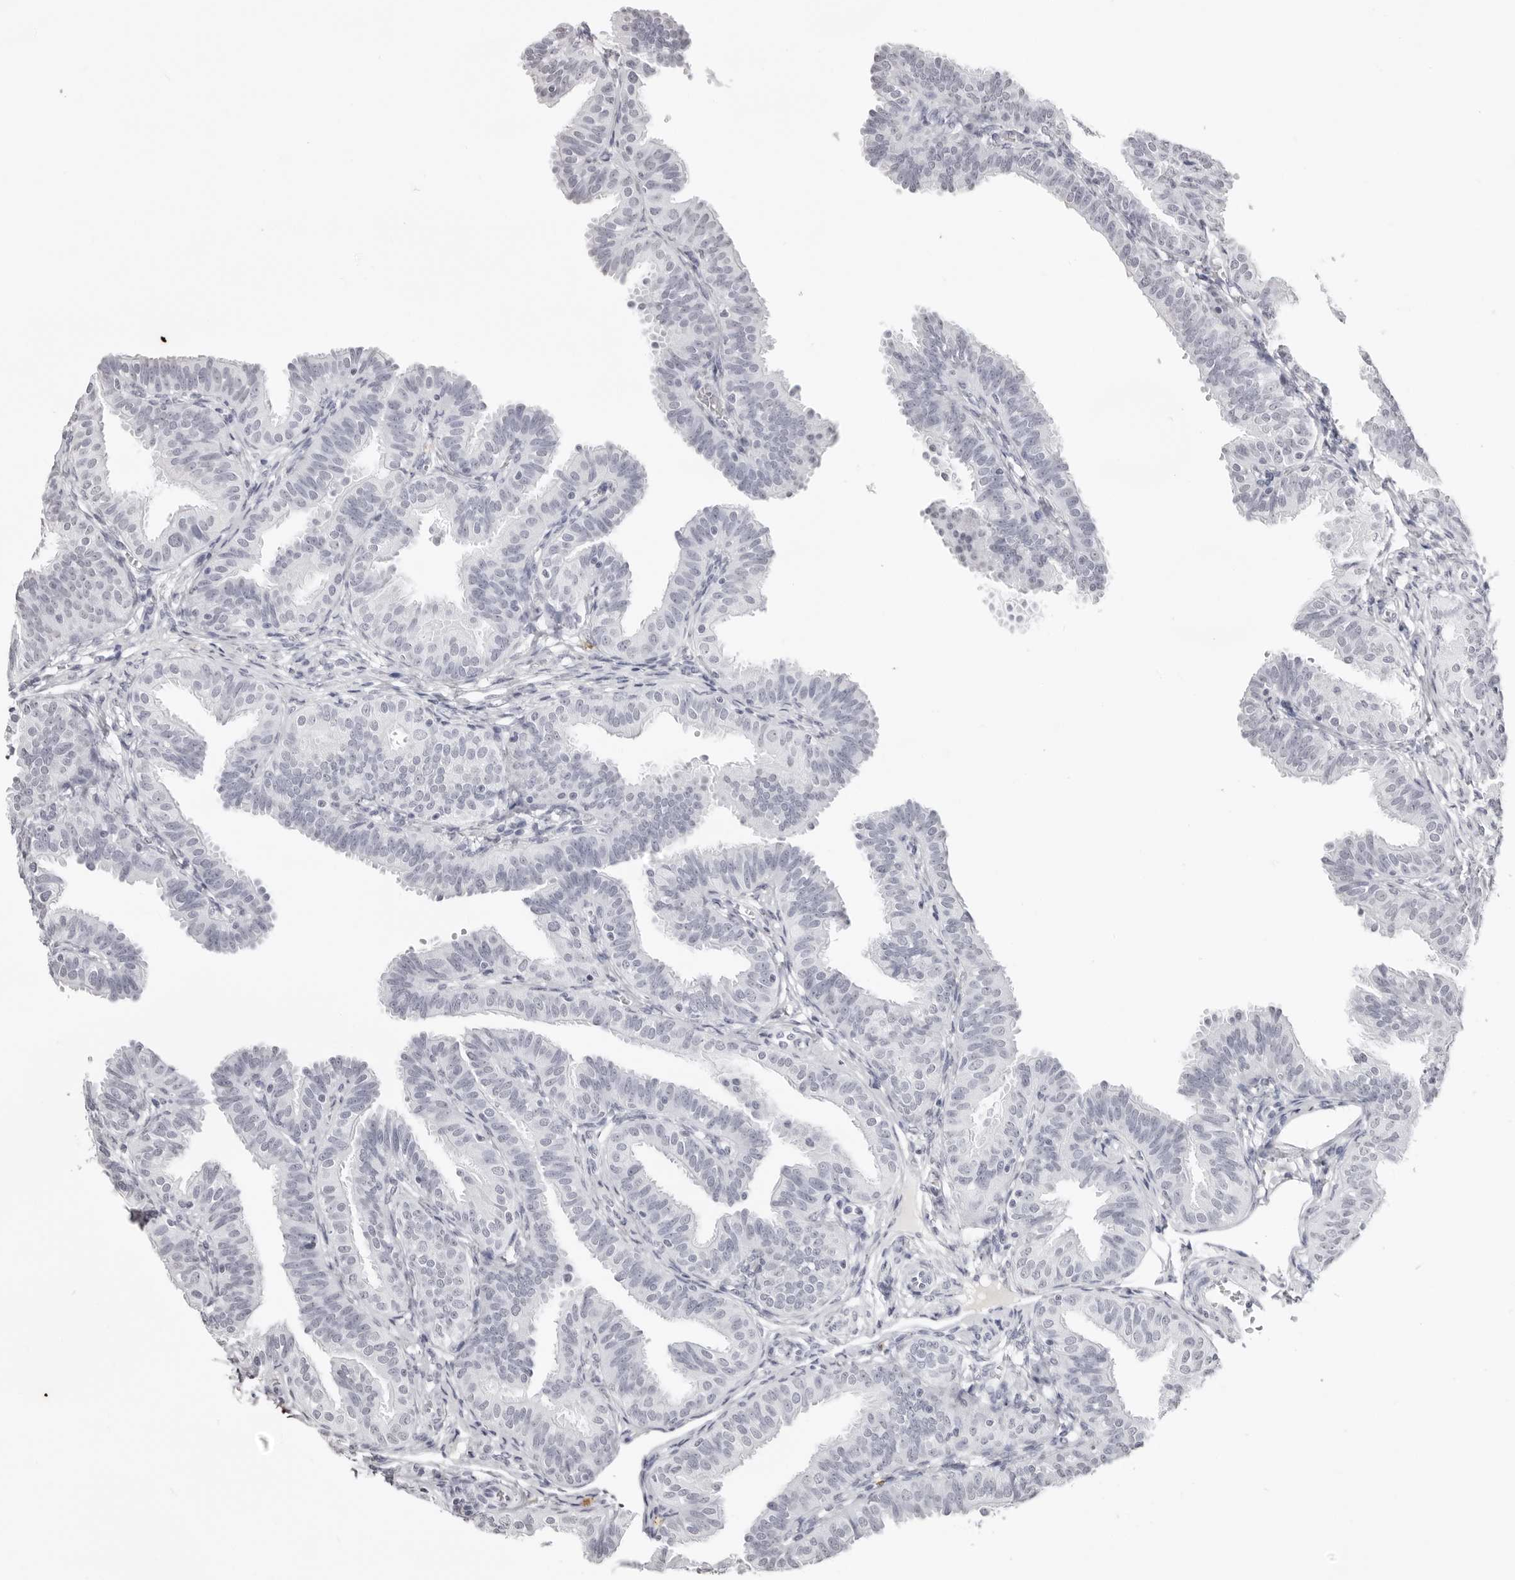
{"staining": {"intensity": "negative", "quantity": "none", "location": "none"}, "tissue": "fallopian tube", "cell_type": "Glandular cells", "image_type": "normal", "snomed": [{"axis": "morphology", "description": "Normal tissue, NOS"}, {"axis": "topography", "description": "Fallopian tube"}], "caption": "Immunohistochemistry photomicrograph of unremarkable fallopian tube stained for a protein (brown), which exhibits no staining in glandular cells.", "gene": "CST5", "patient": {"sex": "female", "age": 35}}